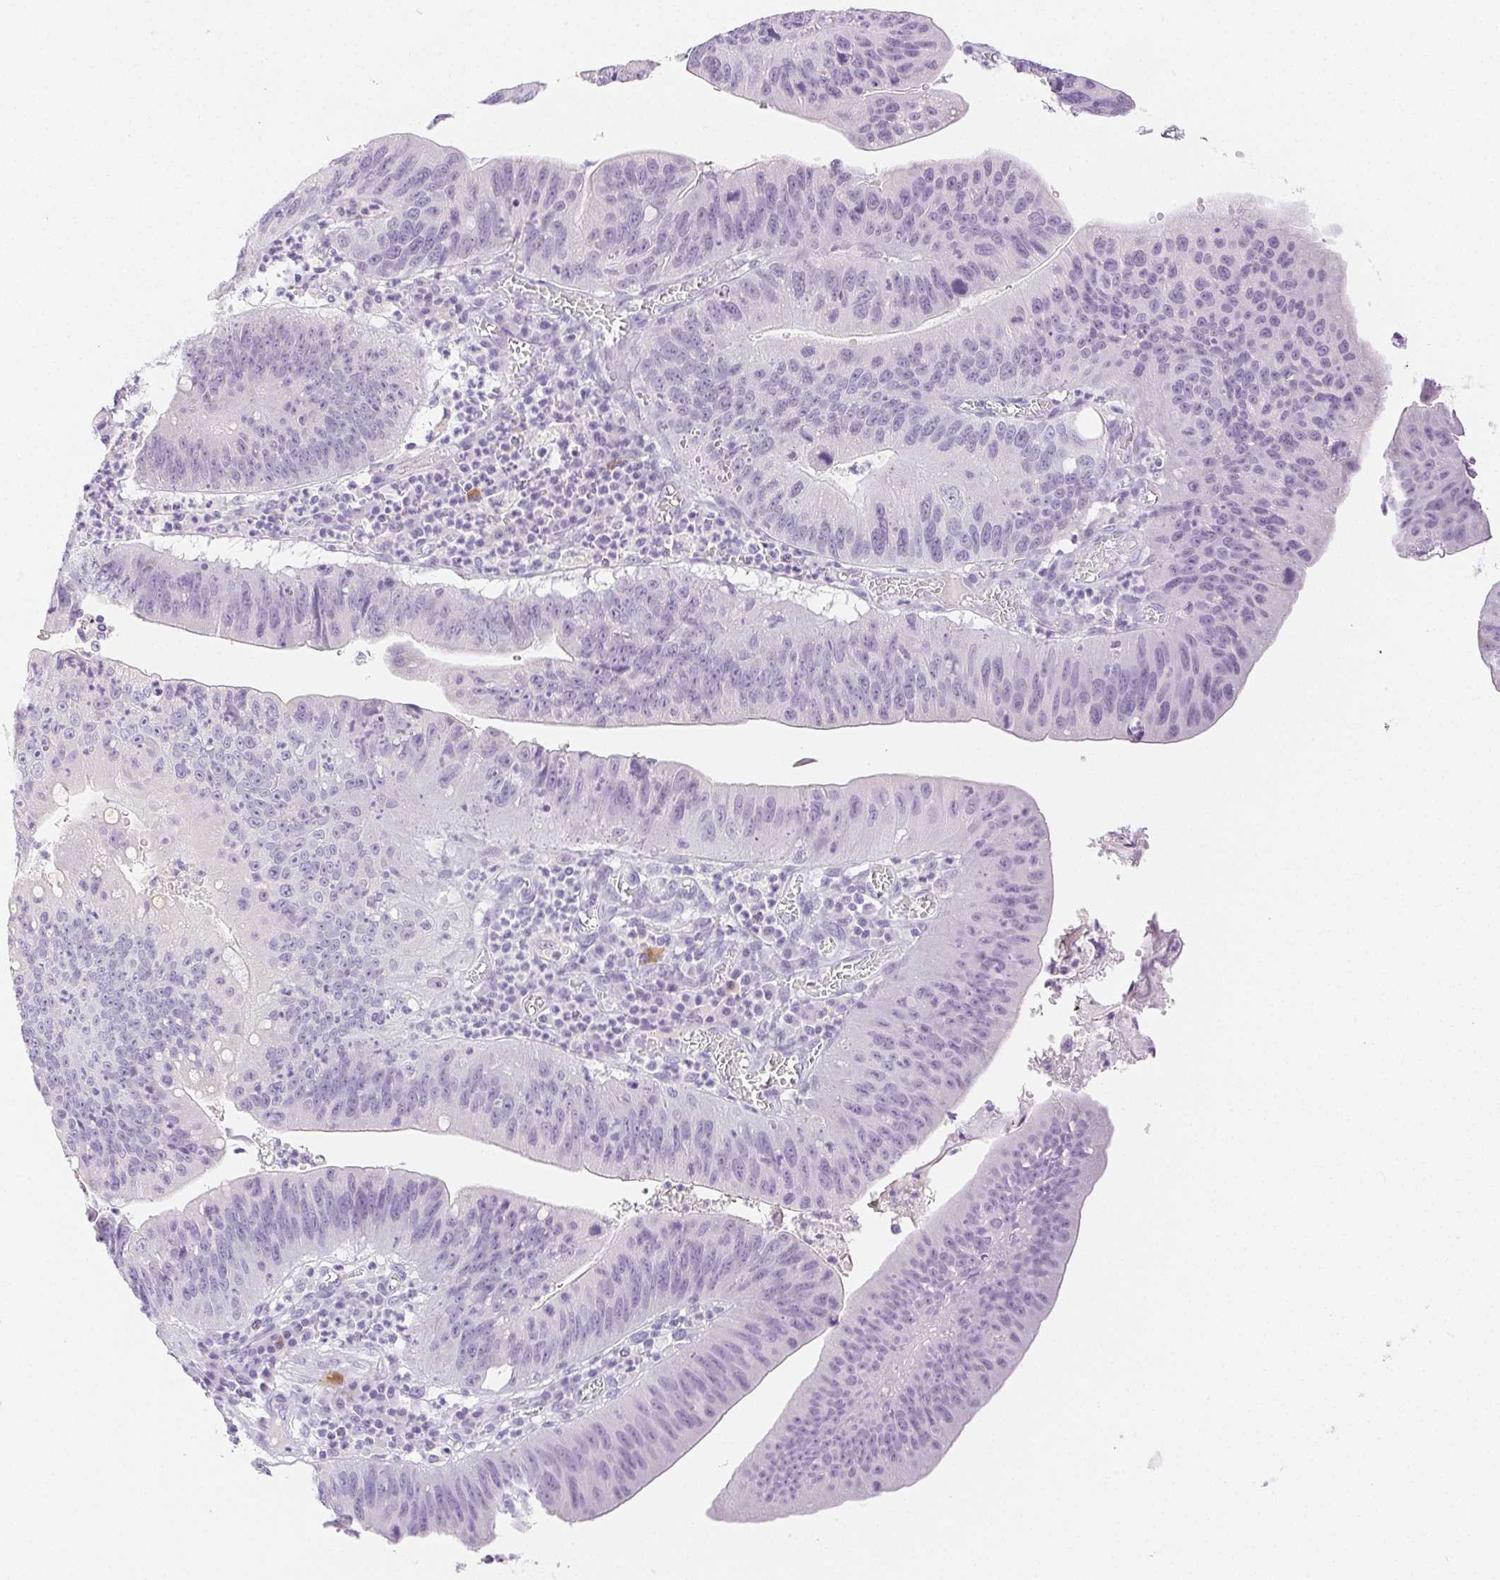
{"staining": {"intensity": "negative", "quantity": "none", "location": "none"}, "tissue": "stomach cancer", "cell_type": "Tumor cells", "image_type": "cancer", "snomed": [{"axis": "morphology", "description": "Adenocarcinoma, NOS"}, {"axis": "topography", "description": "Stomach"}], "caption": "This is an immunohistochemistry (IHC) photomicrograph of stomach cancer. There is no expression in tumor cells.", "gene": "SPACA4", "patient": {"sex": "male", "age": 59}}